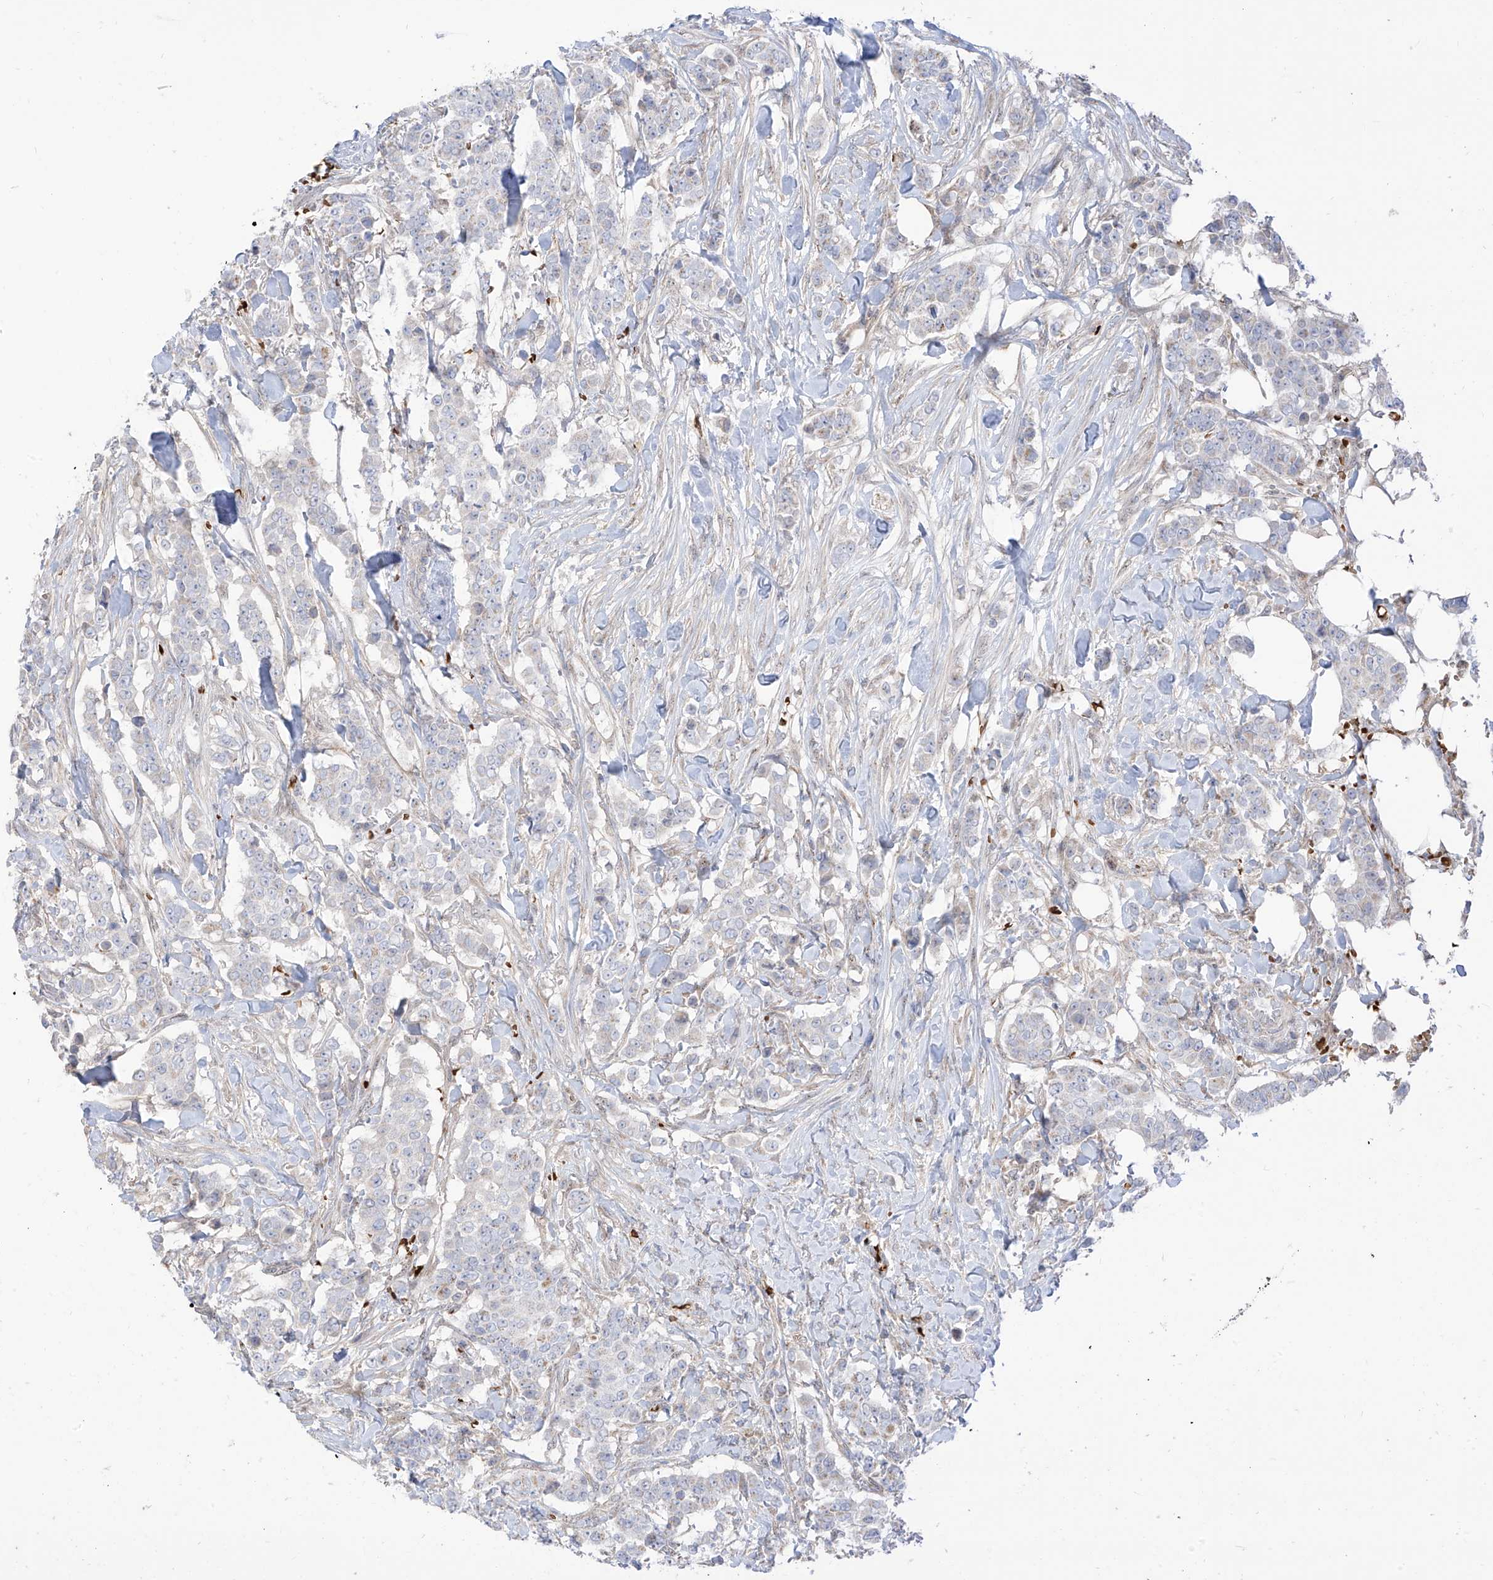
{"staining": {"intensity": "negative", "quantity": "none", "location": "none"}, "tissue": "breast cancer", "cell_type": "Tumor cells", "image_type": "cancer", "snomed": [{"axis": "morphology", "description": "Duct carcinoma"}, {"axis": "topography", "description": "Breast"}], "caption": "Tumor cells show no significant protein expression in breast cancer (invasive ductal carcinoma). Nuclei are stained in blue.", "gene": "ARHGEF40", "patient": {"sex": "female", "age": 40}}